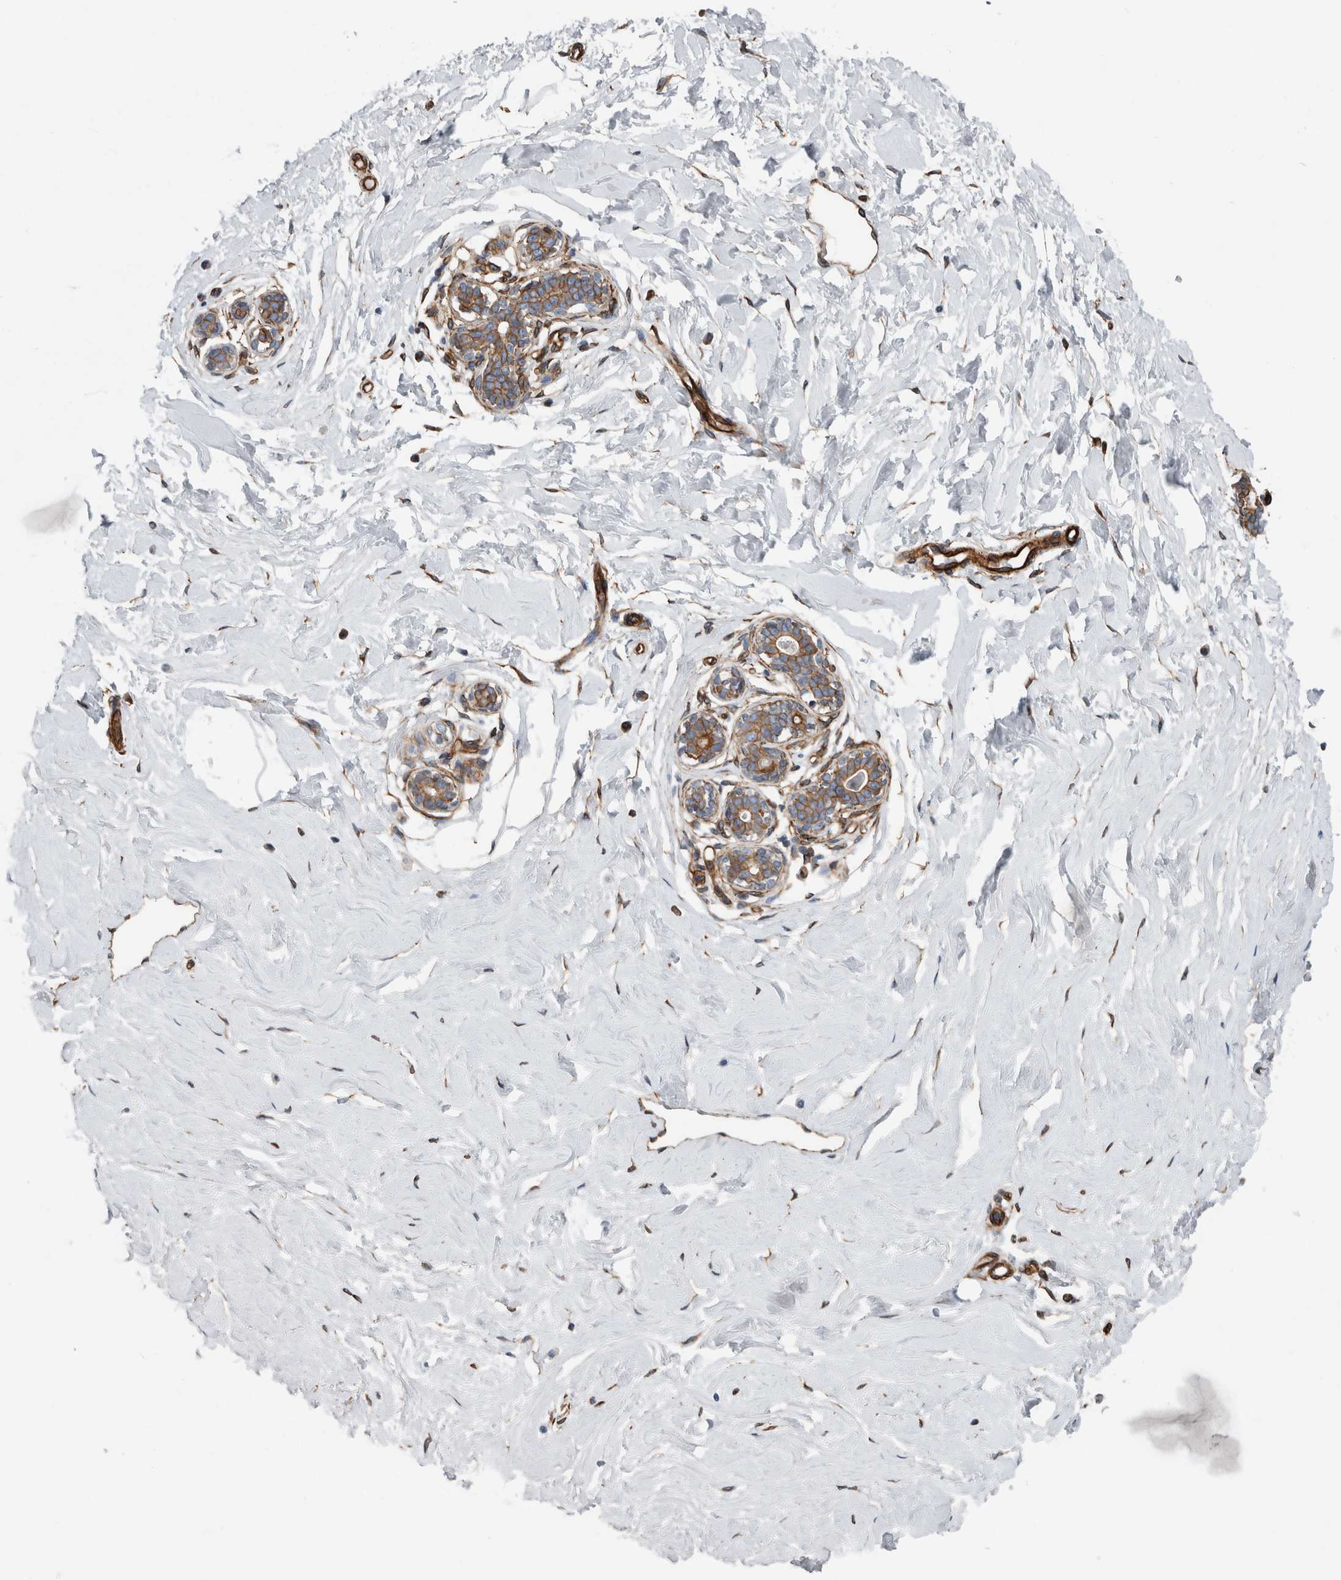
{"staining": {"intensity": "moderate", "quantity": ">75%", "location": "cytoplasmic/membranous"}, "tissue": "breast", "cell_type": "Adipocytes", "image_type": "normal", "snomed": [{"axis": "morphology", "description": "Normal tissue, NOS"}, {"axis": "morphology", "description": "Adenoma, NOS"}, {"axis": "topography", "description": "Breast"}], "caption": "This photomicrograph shows immunohistochemistry (IHC) staining of normal breast, with medium moderate cytoplasmic/membranous expression in about >75% of adipocytes.", "gene": "PLEC", "patient": {"sex": "female", "age": 23}}